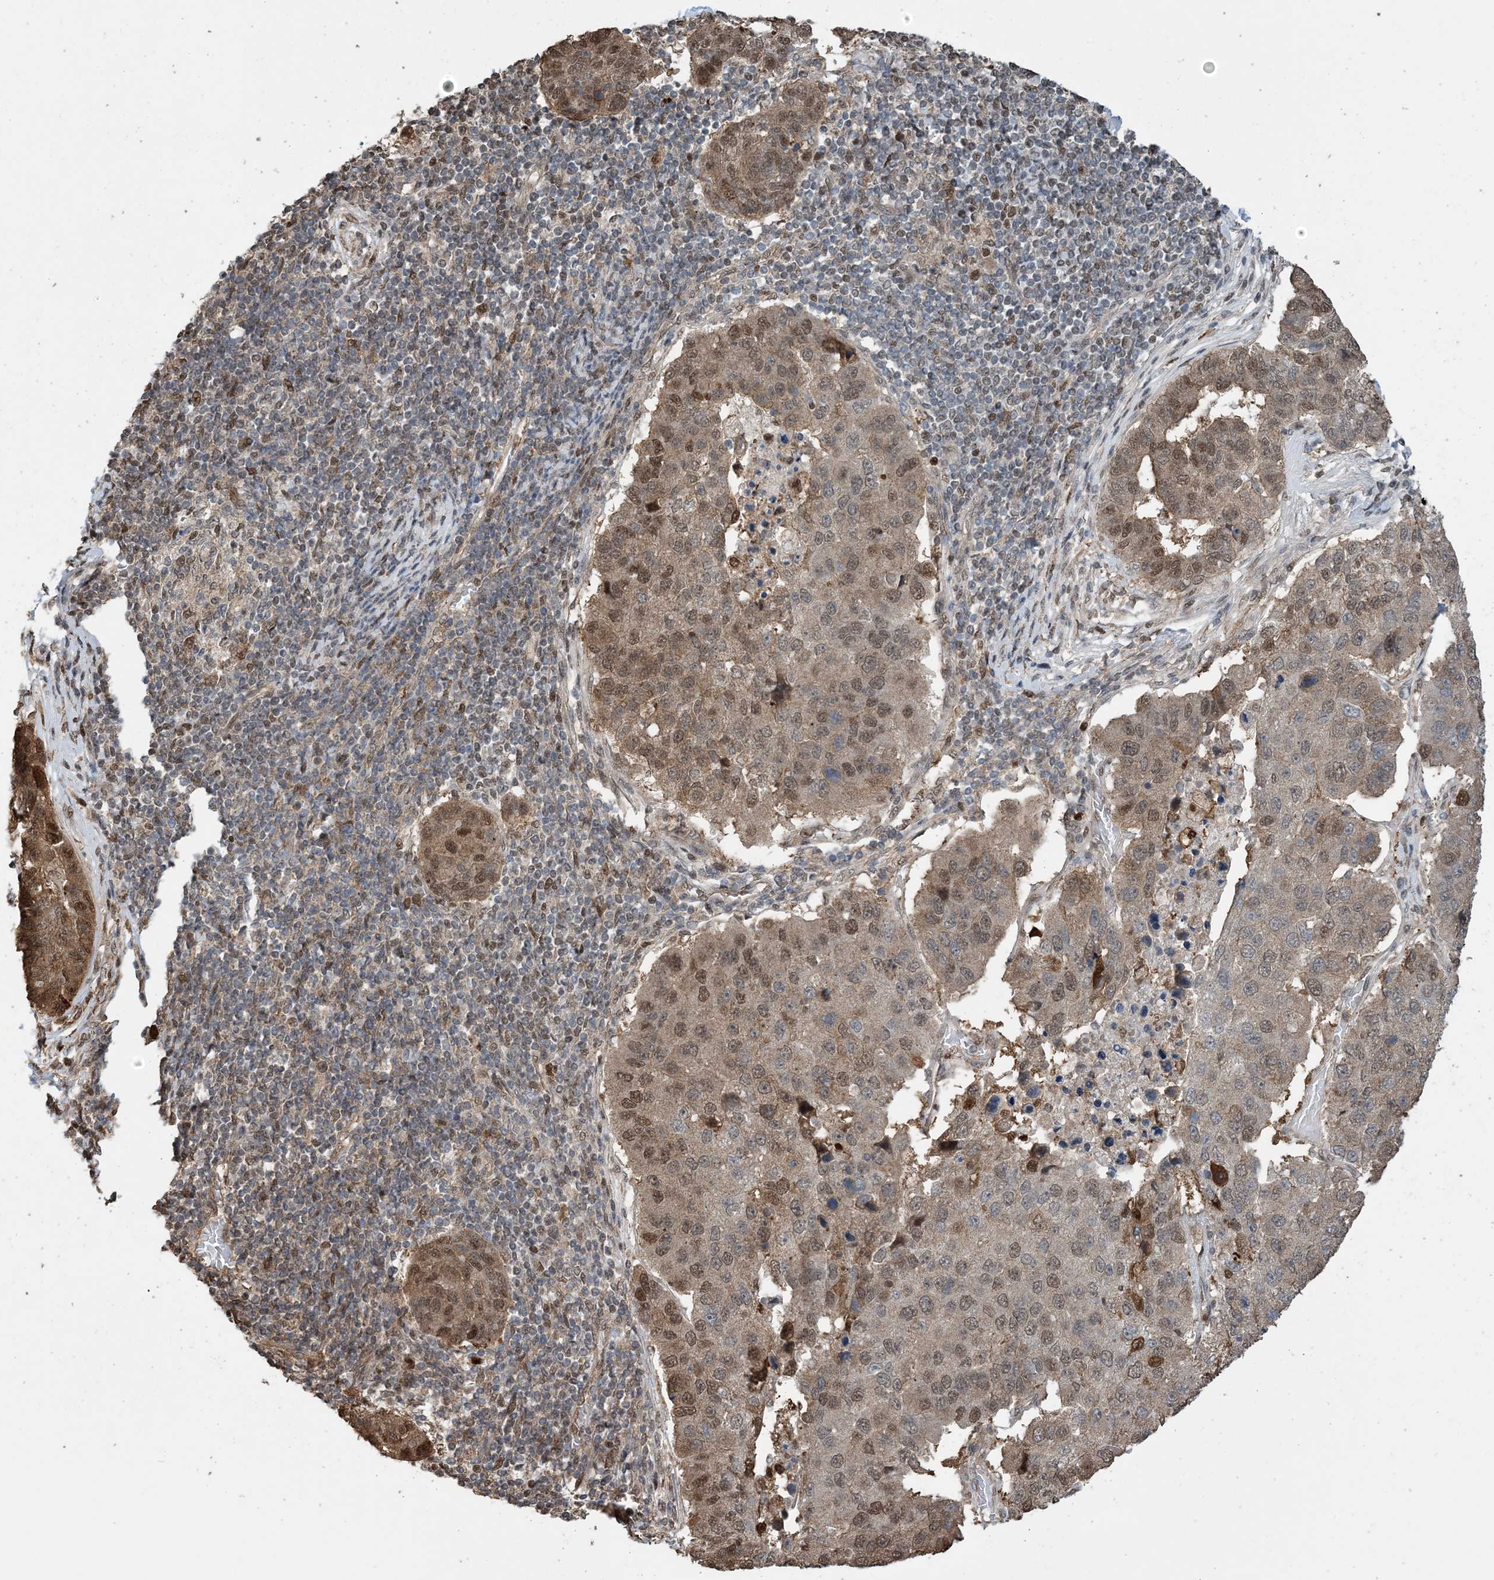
{"staining": {"intensity": "moderate", "quantity": ">75%", "location": "cytoplasmic/membranous,nuclear"}, "tissue": "pancreatic cancer", "cell_type": "Tumor cells", "image_type": "cancer", "snomed": [{"axis": "morphology", "description": "Adenocarcinoma, NOS"}, {"axis": "topography", "description": "Pancreas"}], "caption": "Protein expression by immunohistochemistry exhibits moderate cytoplasmic/membranous and nuclear positivity in approximately >75% of tumor cells in pancreatic adenocarcinoma.", "gene": "HSPA1A", "patient": {"sex": "female", "age": 61}}